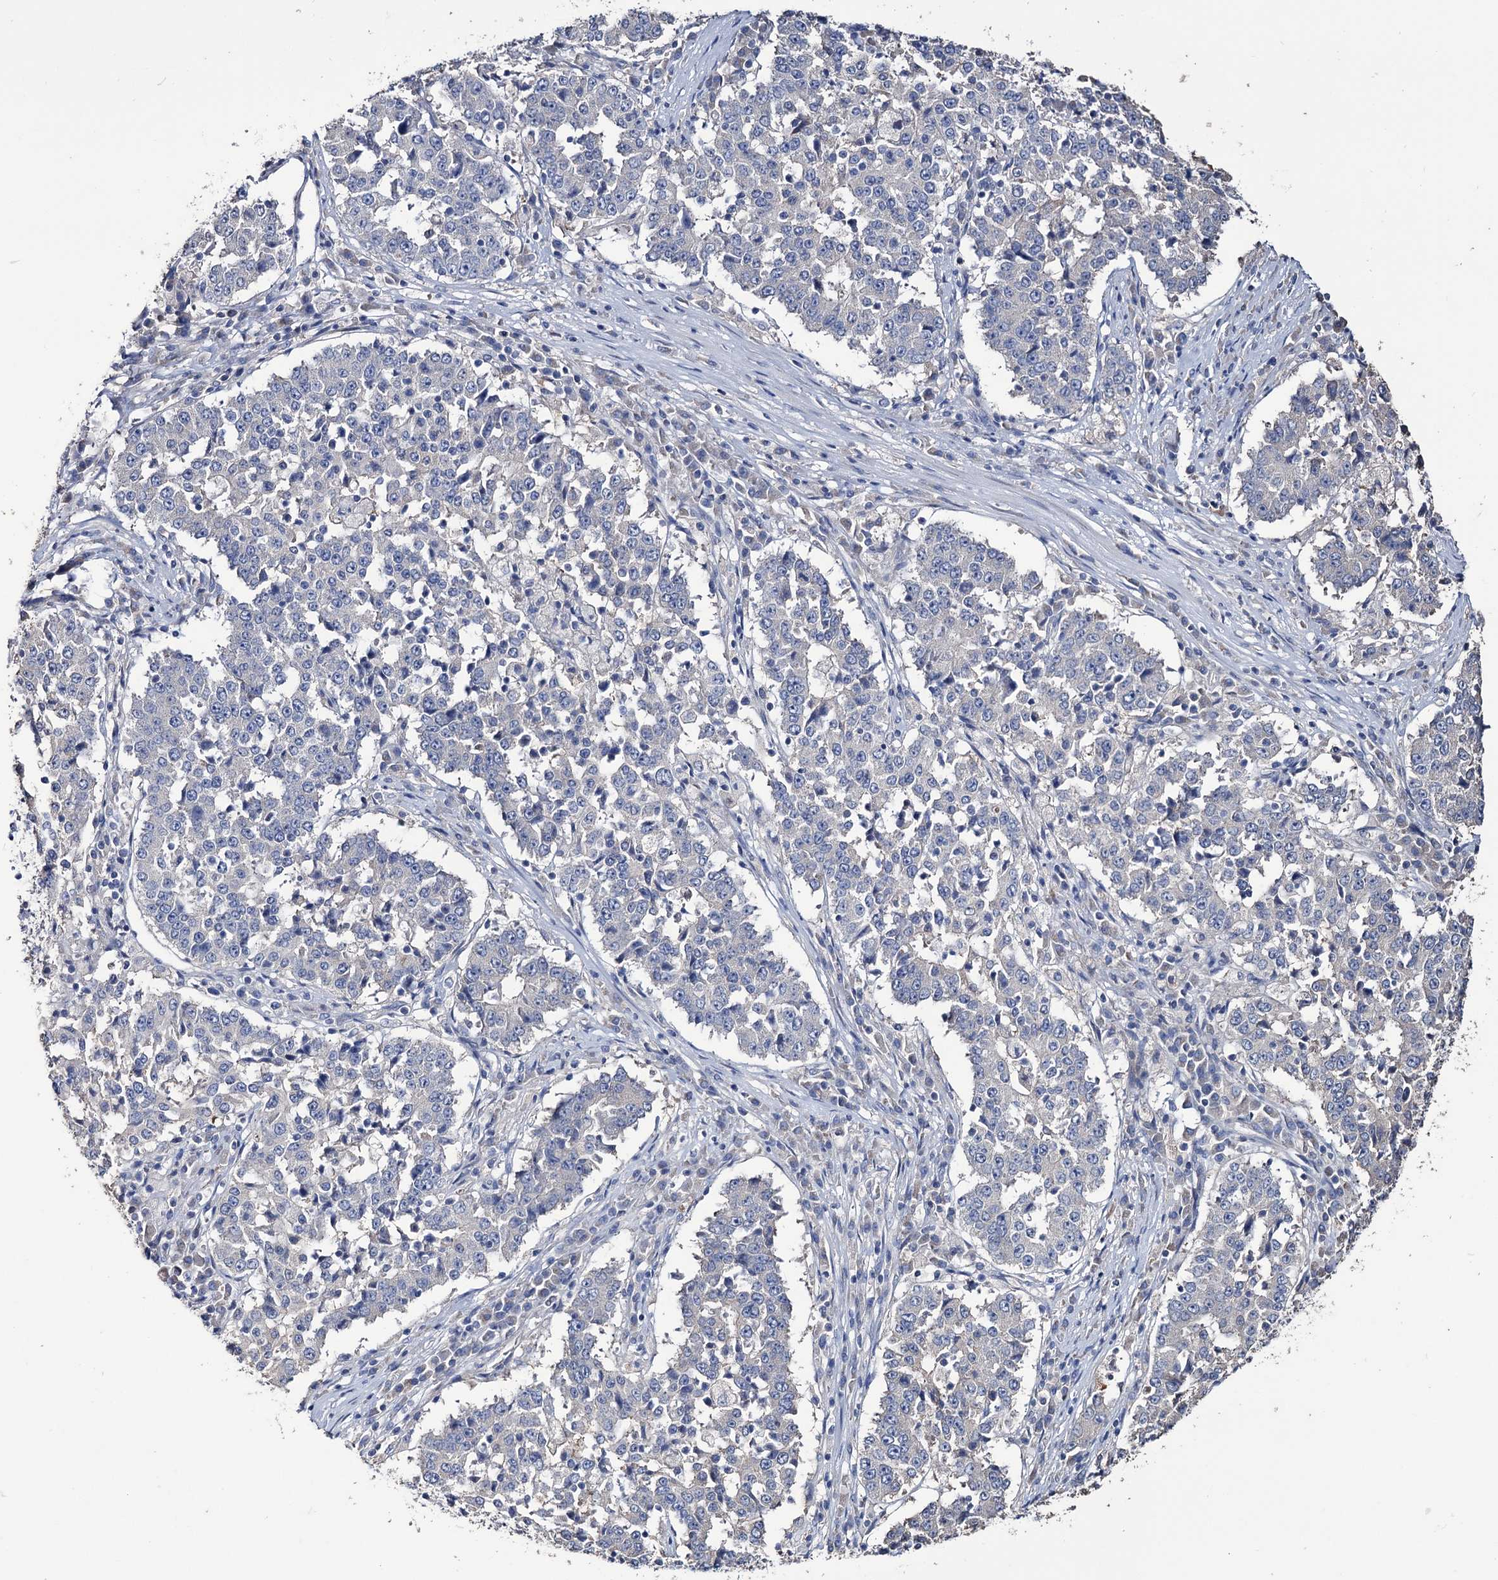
{"staining": {"intensity": "negative", "quantity": "none", "location": "none"}, "tissue": "stomach cancer", "cell_type": "Tumor cells", "image_type": "cancer", "snomed": [{"axis": "morphology", "description": "Adenocarcinoma, NOS"}, {"axis": "topography", "description": "Stomach"}], "caption": "Protein analysis of stomach adenocarcinoma exhibits no significant staining in tumor cells.", "gene": "EPB41L5", "patient": {"sex": "male", "age": 59}}